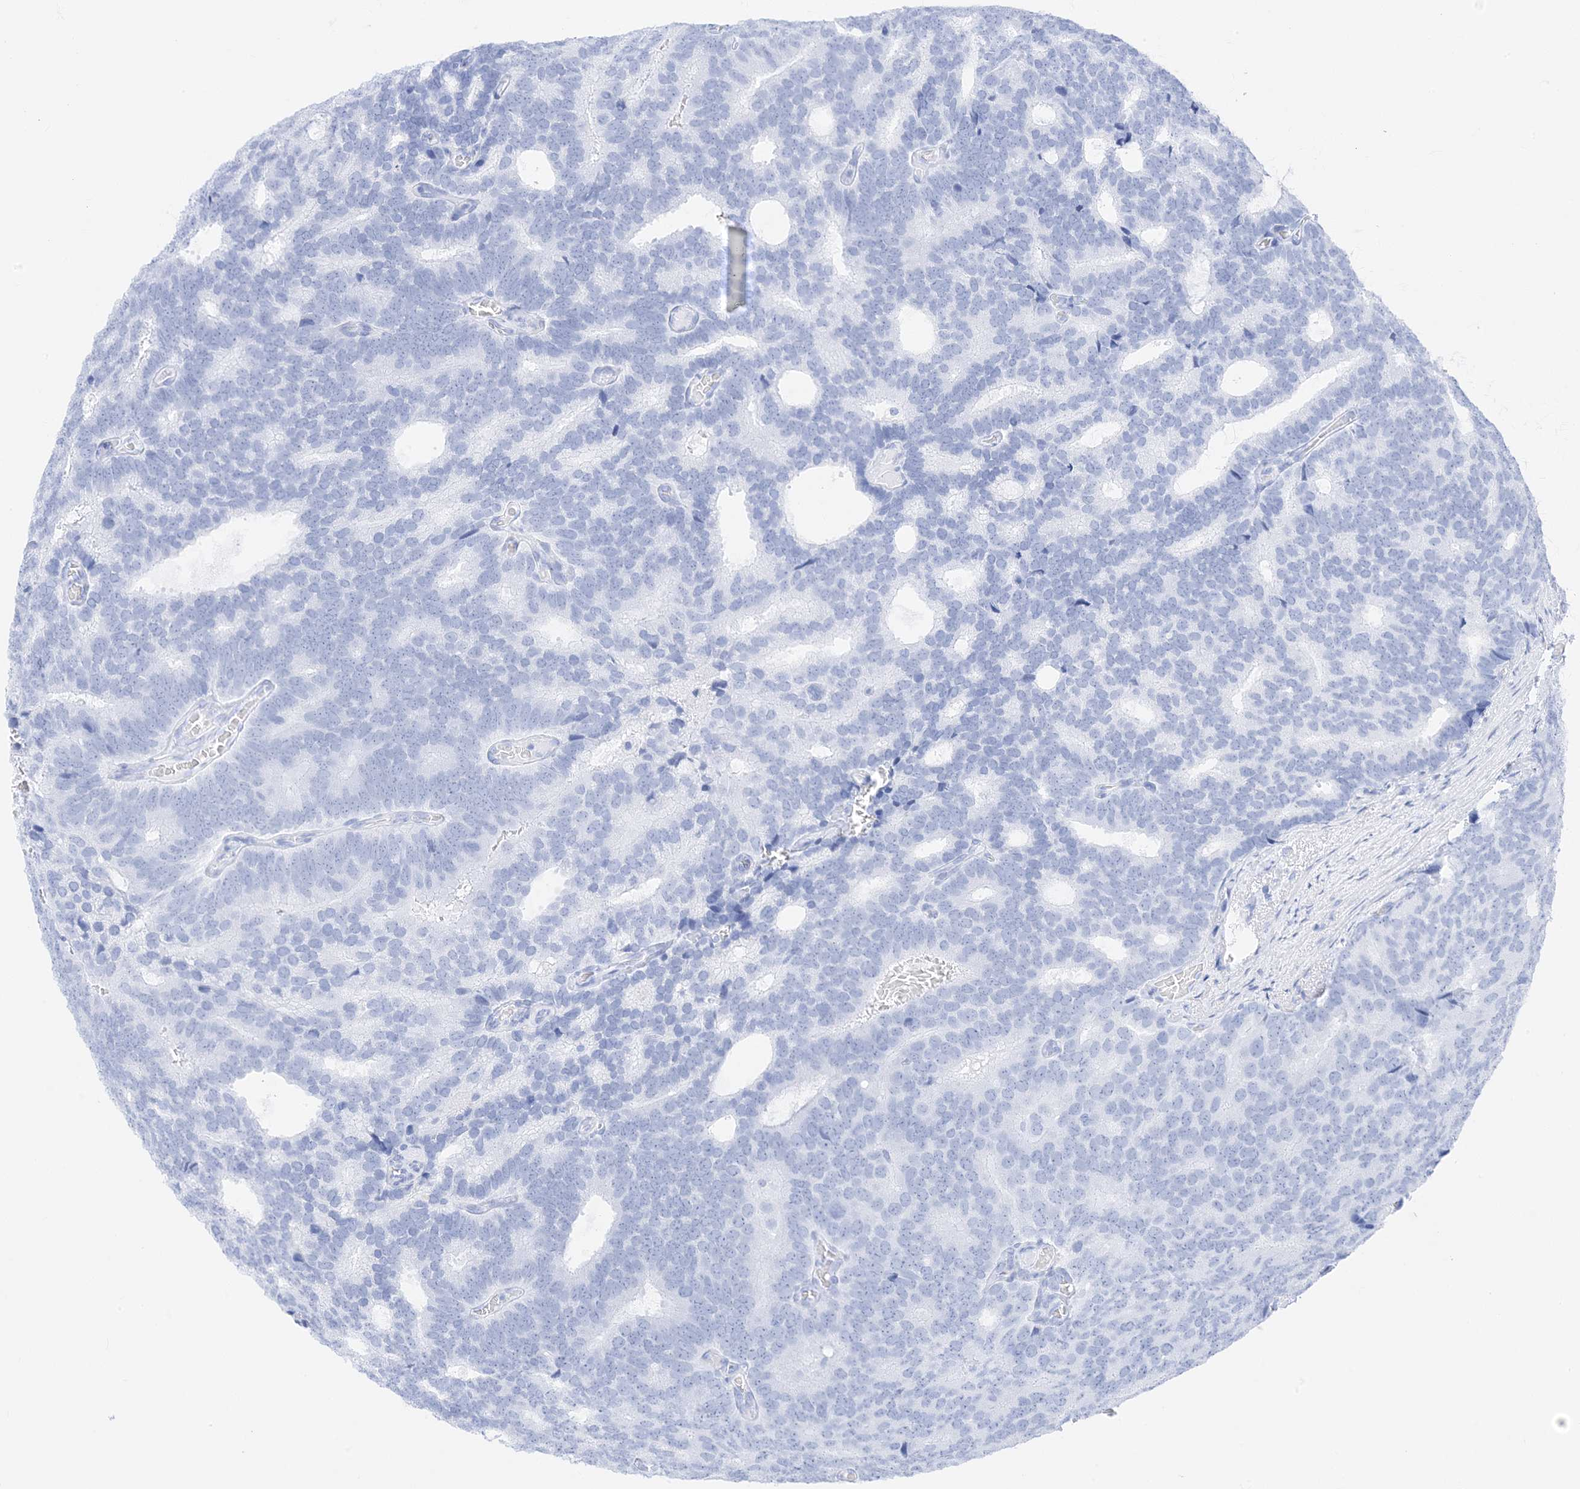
{"staining": {"intensity": "negative", "quantity": "none", "location": "none"}, "tissue": "prostate cancer", "cell_type": "Tumor cells", "image_type": "cancer", "snomed": [{"axis": "morphology", "description": "Adenocarcinoma, Low grade"}, {"axis": "topography", "description": "Prostate"}], "caption": "A high-resolution image shows immunohistochemistry staining of prostate cancer (low-grade adenocarcinoma), which demonstrates no significant staining in tumor cells.", "gene": "MUC17", "patient": {"sex": "male", "age": 71}}